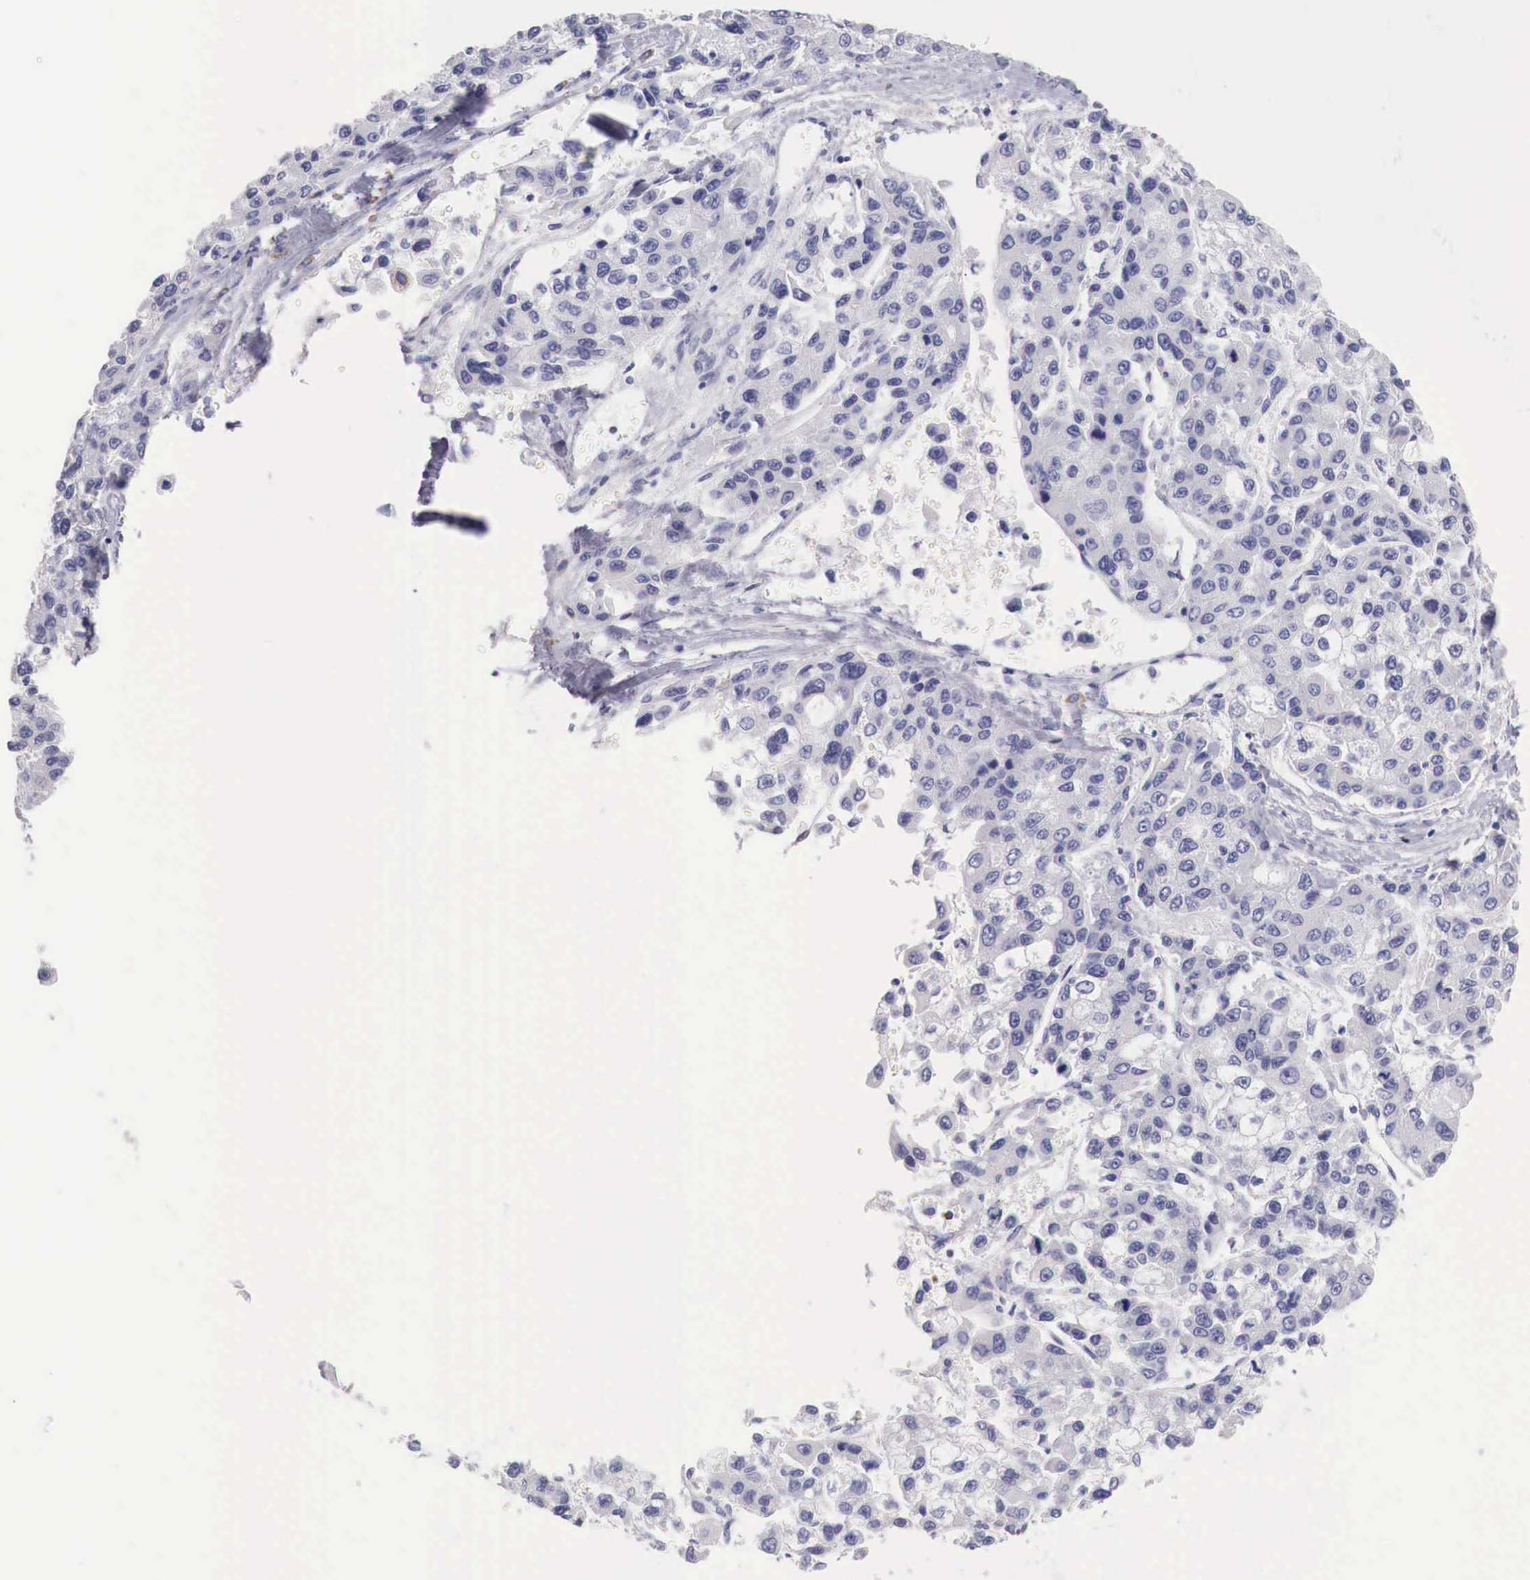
{"staining": {"intensity": "negative", "quantity": "none", "location": "none"}, "tissue": "liver cancer", "cell_type": "Tumor cells", "image_type": "cancer", "snomed": [{"axis": "morphology", "description": "Carcinoma, Hepatocellular, NOS"}, {"axis": "topography", "description": "Liver"}], "caption": "This is an IHC photomicrograph of human liver cancer. There is no staining in tumor cells.", "gene": "IDH3G", "patient": {"sex": "female", "age": 66}}